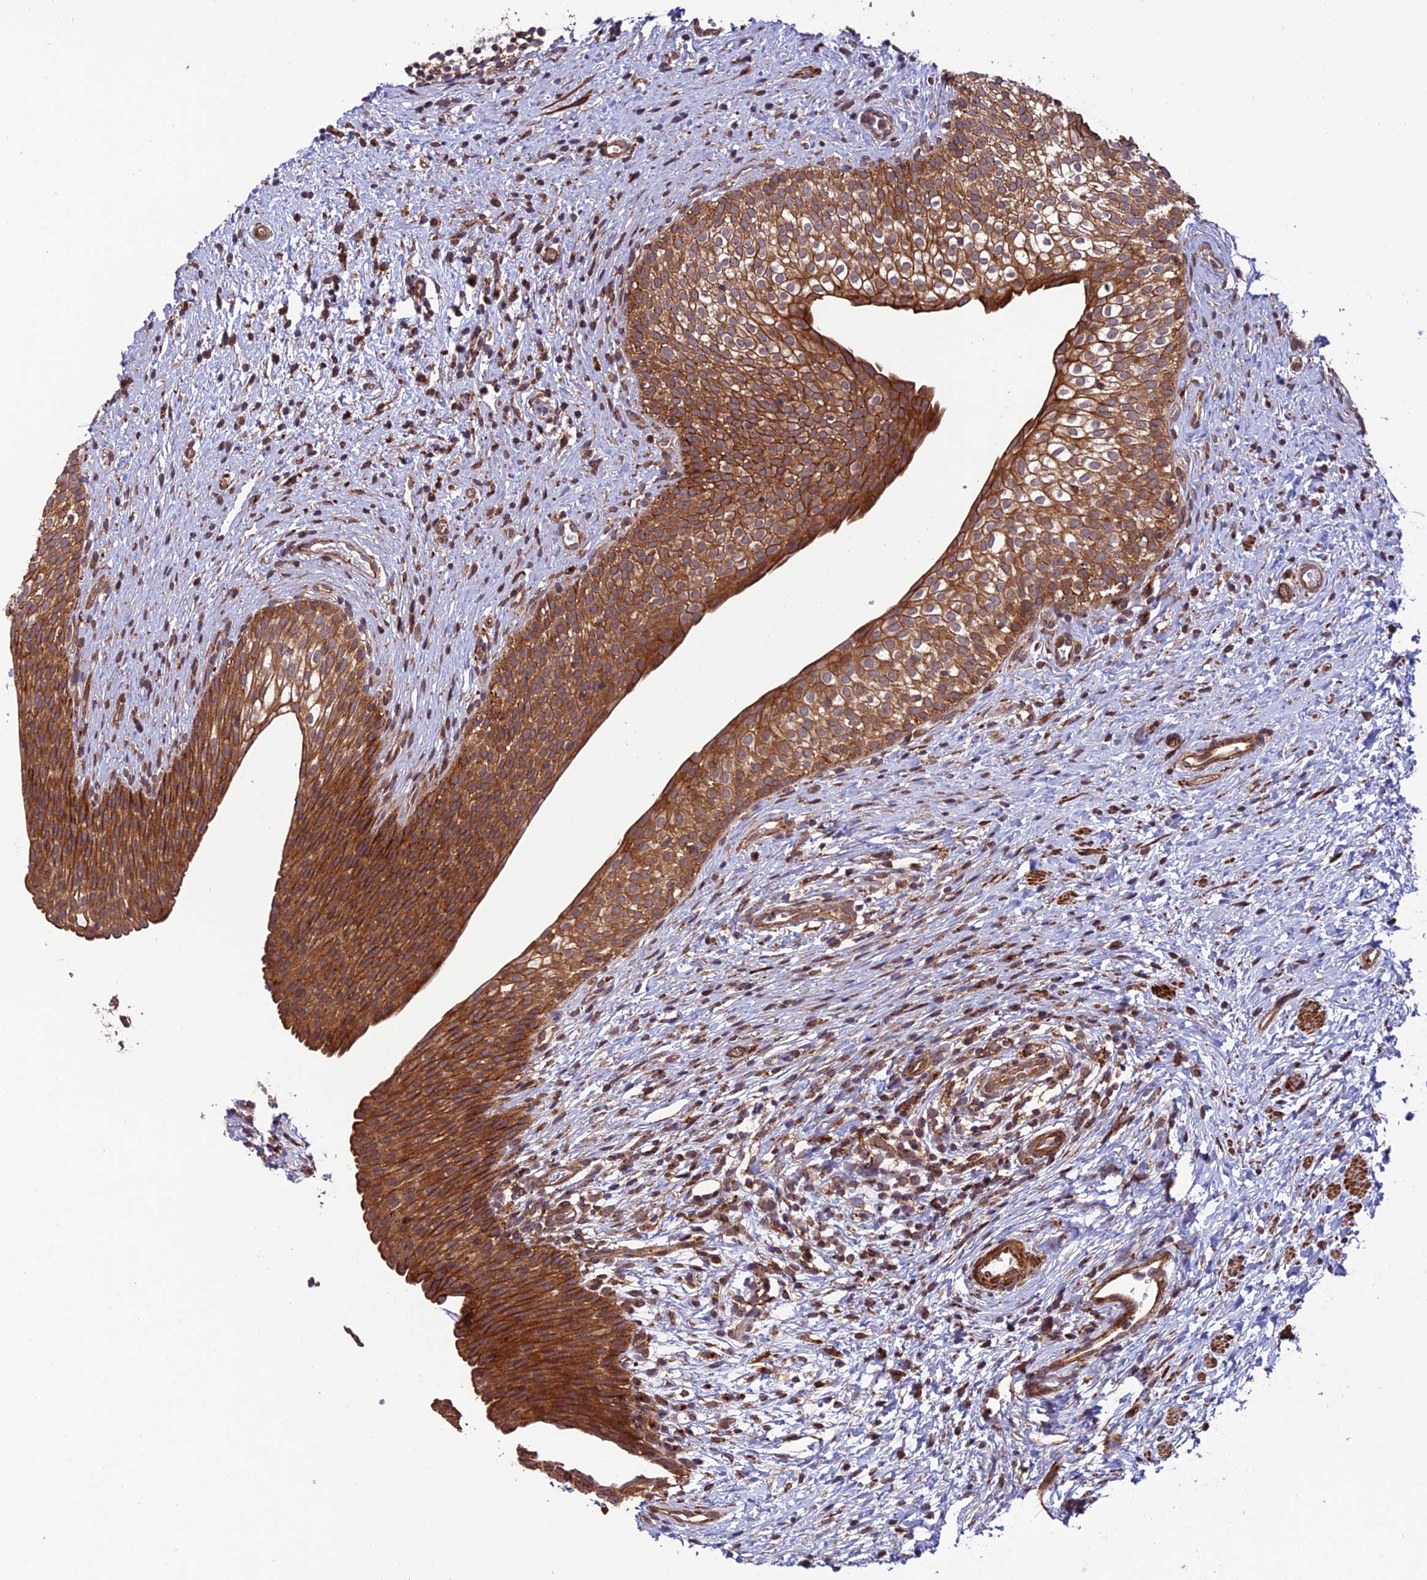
{"staining": {"intensity": "strong", "quantity": ">75%", "location": "cytoplasmic/membranous"}, "tissue": "urinary bladder", "cell_type": "Urothelial cells", "image_type": "normal", "snomed": [{"axis": "morphology", "description": "Normal tissue, NOS"}, {"axis": "topography", "description": "Urinary bladder"}], "caption": "Unremarkable urinary bladder shows strong cytoplasmic/membranous expression in about >75% of urothelial cells, visualized by immunohistochemistry. (Brightfield microscopy of DAB IHC at high magnification).", "gene": "TNIP3", "patient": {"sex": "male", "age": 1}}